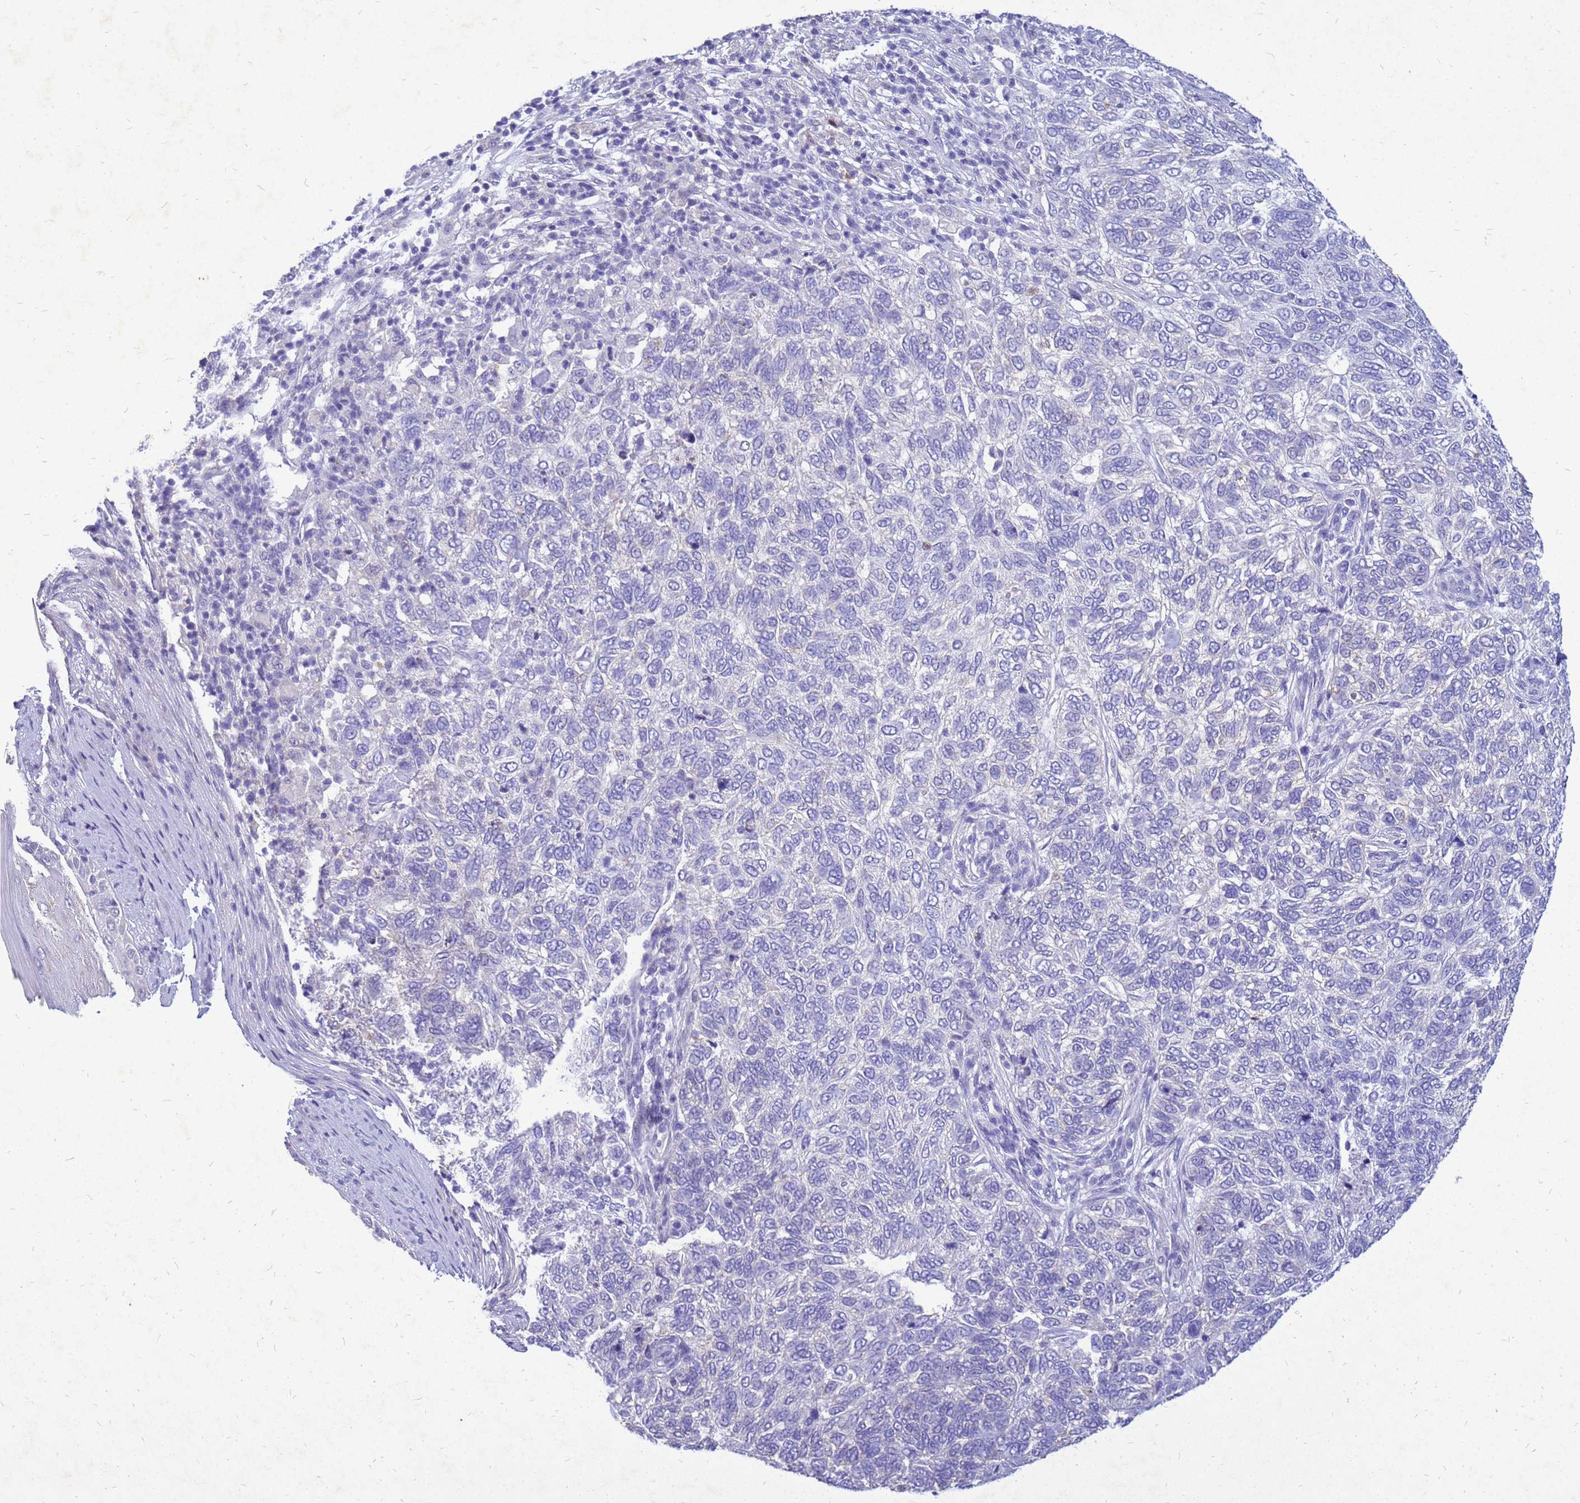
{"staining": {"intensity": "negative", "quantity": "none", "location": "none"}, "tissue": "skin cancer", "cell_type": "Tumor cells", "image_type": "cancer", "snomed": [{"axis": "morphology", "description": "Basal cell carcinoma"}, {"axis": "topography", "description": "Skin"}], "caption": "Human skin cancer stained for a protein using immunohistochemistry exhibits no expression in tumor cells.", "gene": "AKR1C1", "patient": {"sex": "female", "age": 65}}